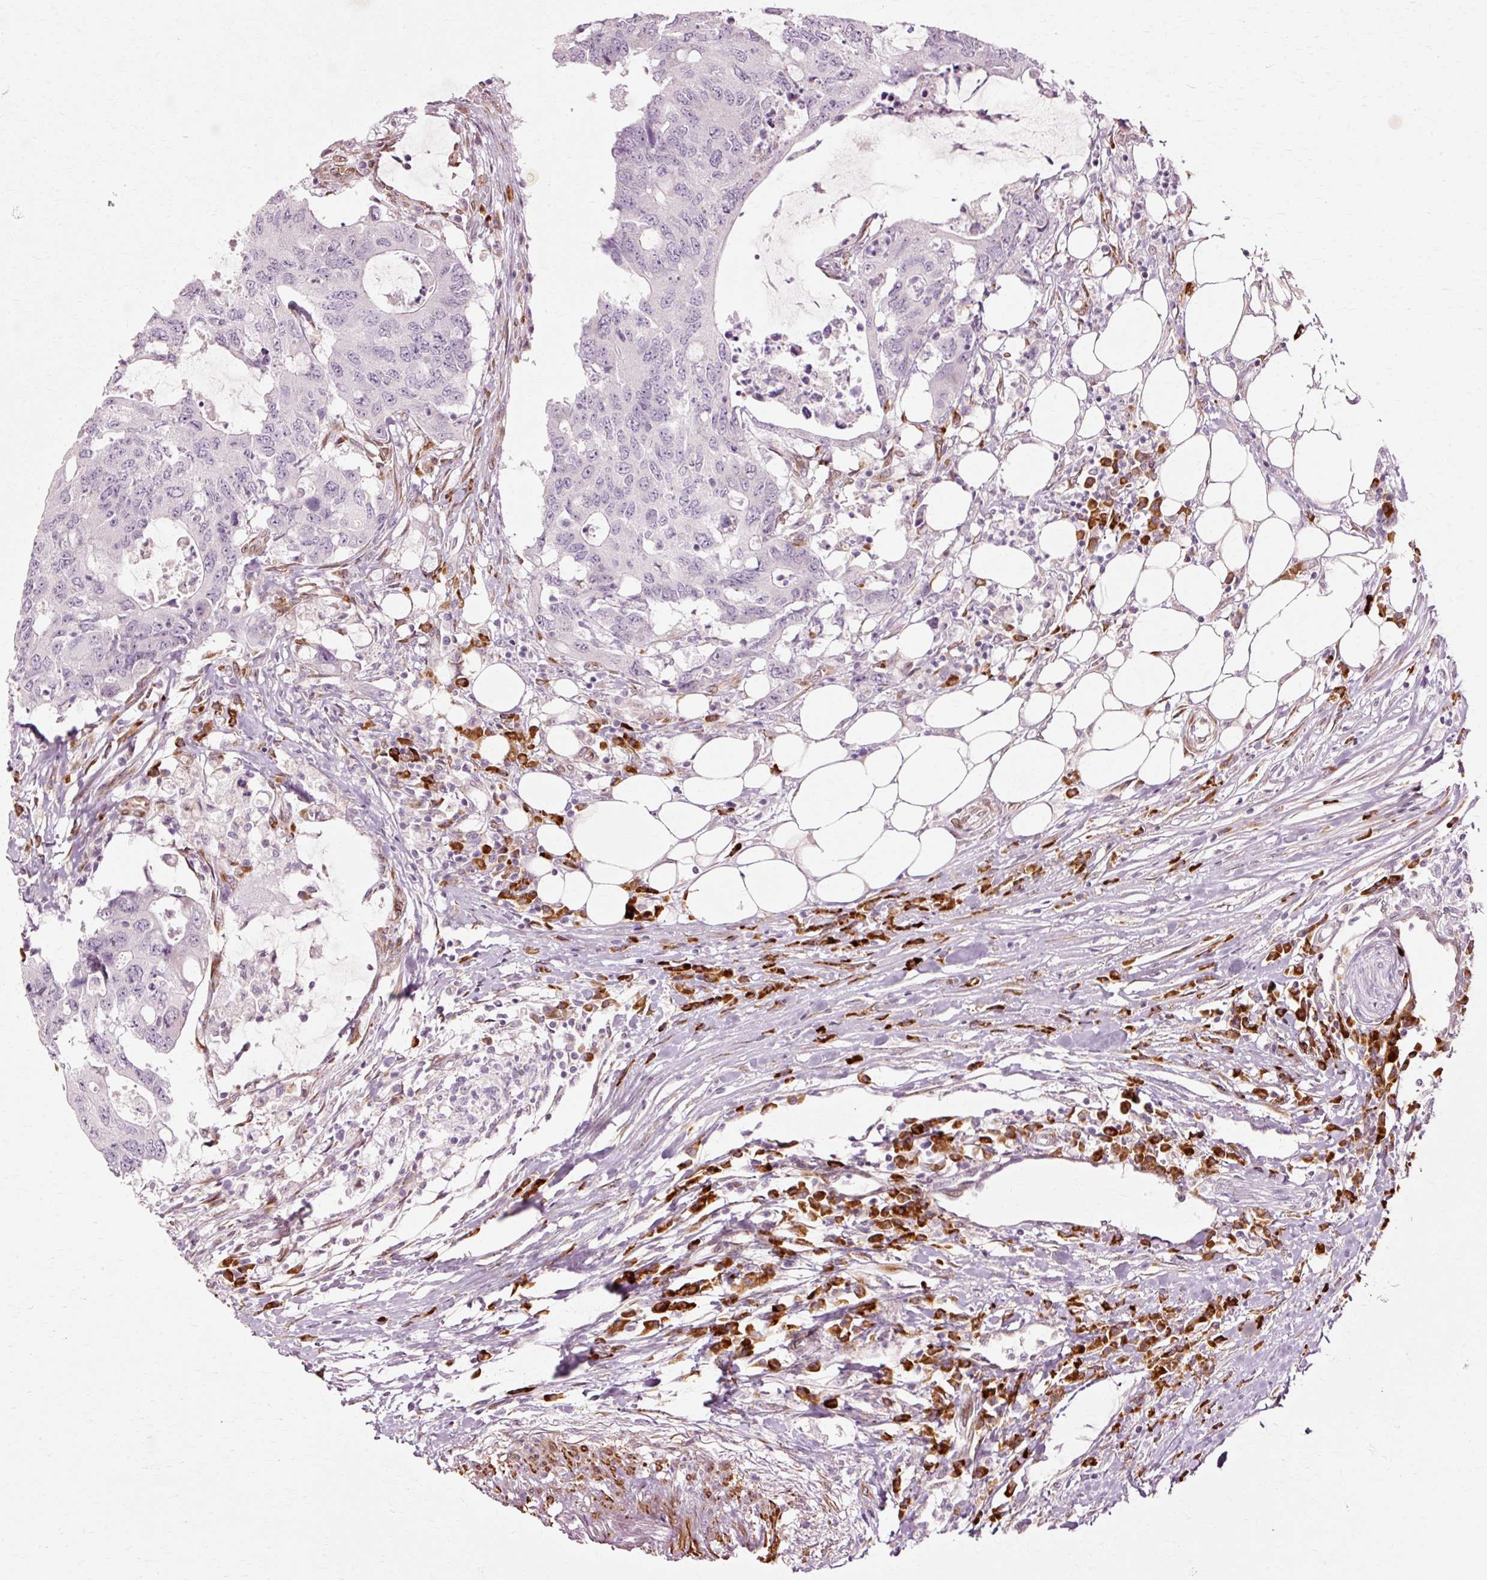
{"staining": {"intensity": "negative", "quantity": "none", "location": "none"}, "tissue": "colorectal cancer", "cell_type": "Tumor cells", "image_type": "cancer", "snomed": [{"axis": "morphology", "description": "Adenocarcinoma, NOS"}, {"axis": "topography", "description": "Colon"}], "caption": "DAB (3,3'-diaminobenzidine) immunohistochemical staining of colorectal cancer (adenocarcinoma) reveals no significant expression in tumor cells.", "gene": "RGPD5", "patient": {"sex": "male", "age": 71}}